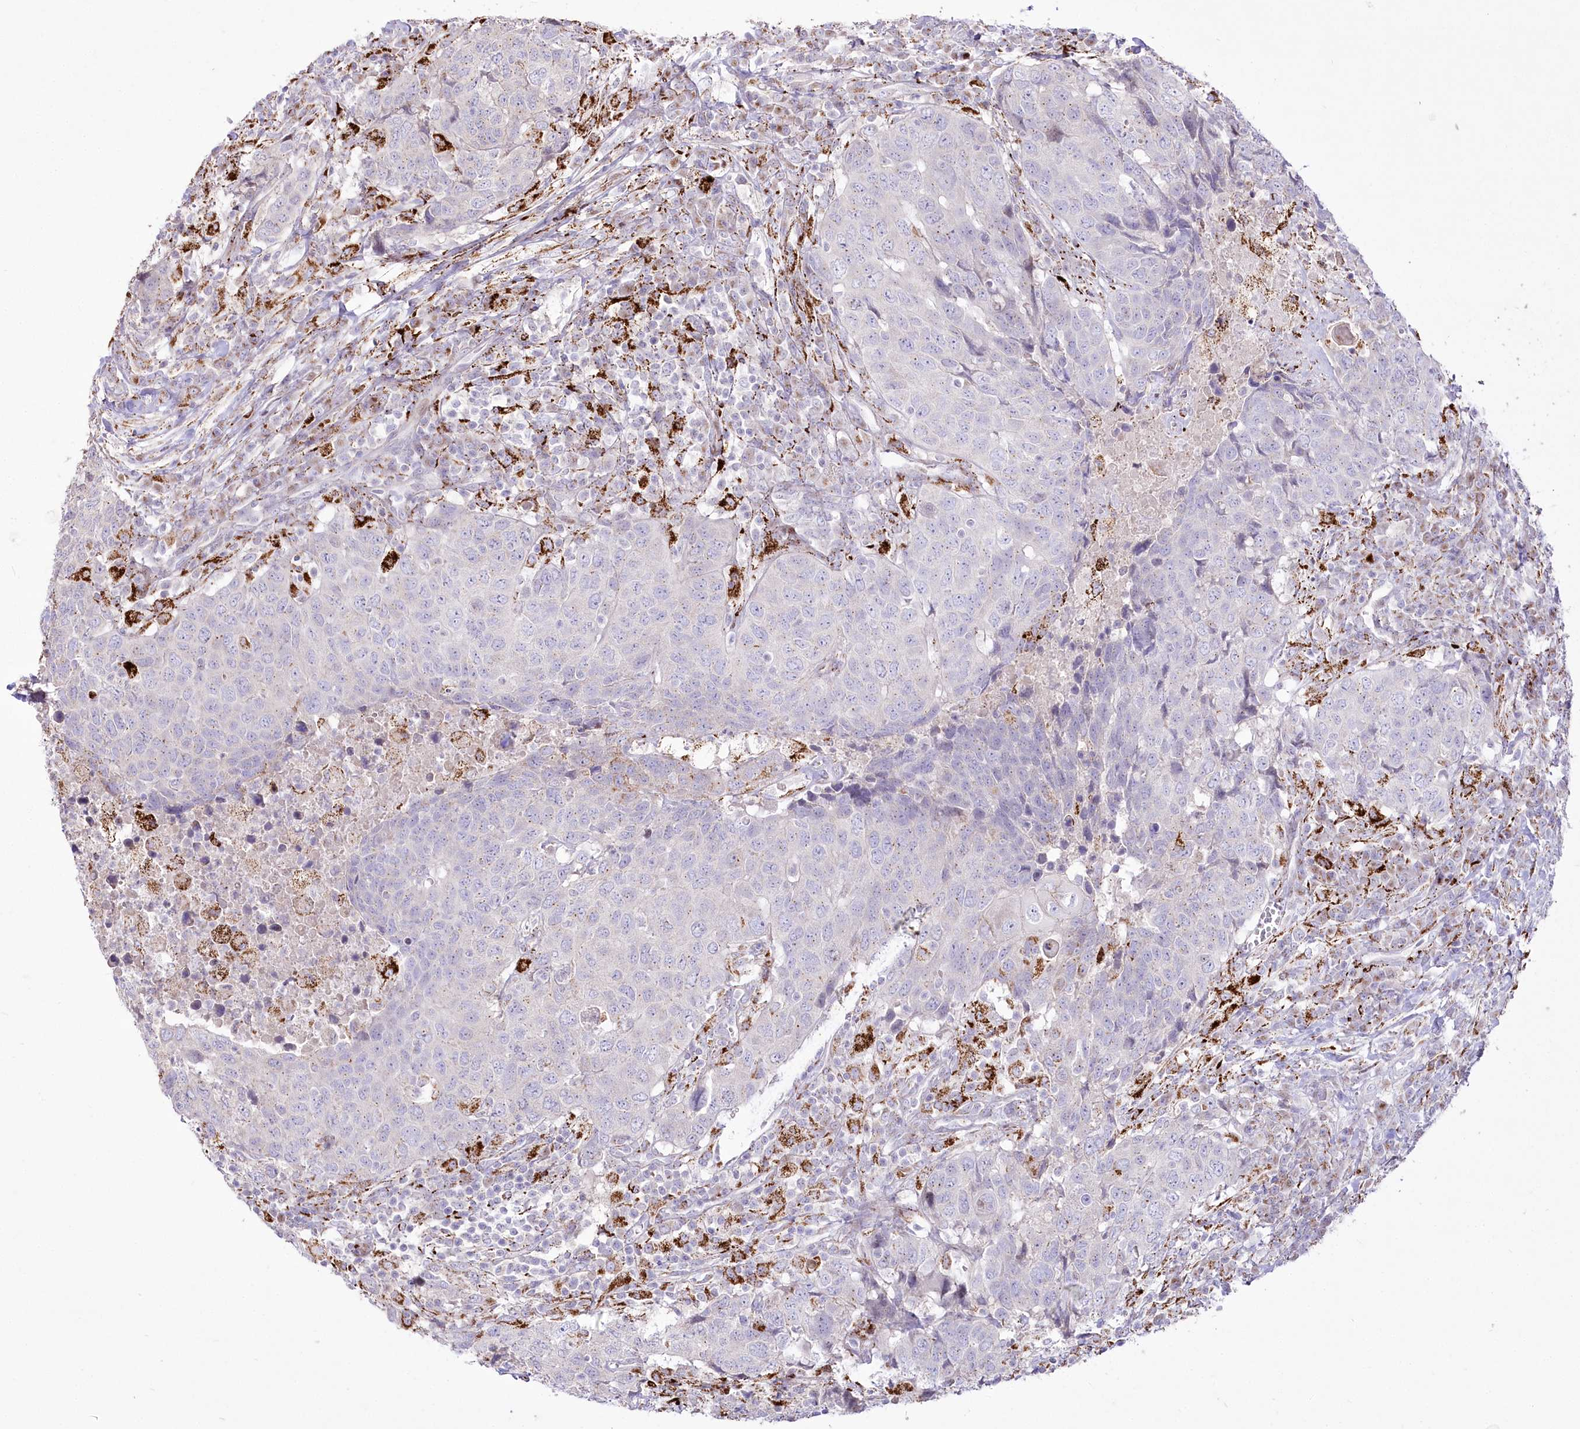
{"staining": {"intensity": "negative", "quantity": "none", "location": "none"}, "tissue": "head and neck cancer", "cell_type": "Tumor cells", "image_type": "cancer", "snomed": [{"axis": "morphology", "description": "Squamous cell carcinoma, NOS"}, {"axis": "topography", "description": "Head-Neck"}], "caption": "DAB immunohistochemical staining of head and neck cancer (squamous cell carcinoma) displays no significant expression in tumor cells. (DAB immunohistochemistry (IHC) with hematoxylin counter stain).", "gene": "CEP164", "patient": {"sex": "male", "age": 66}}